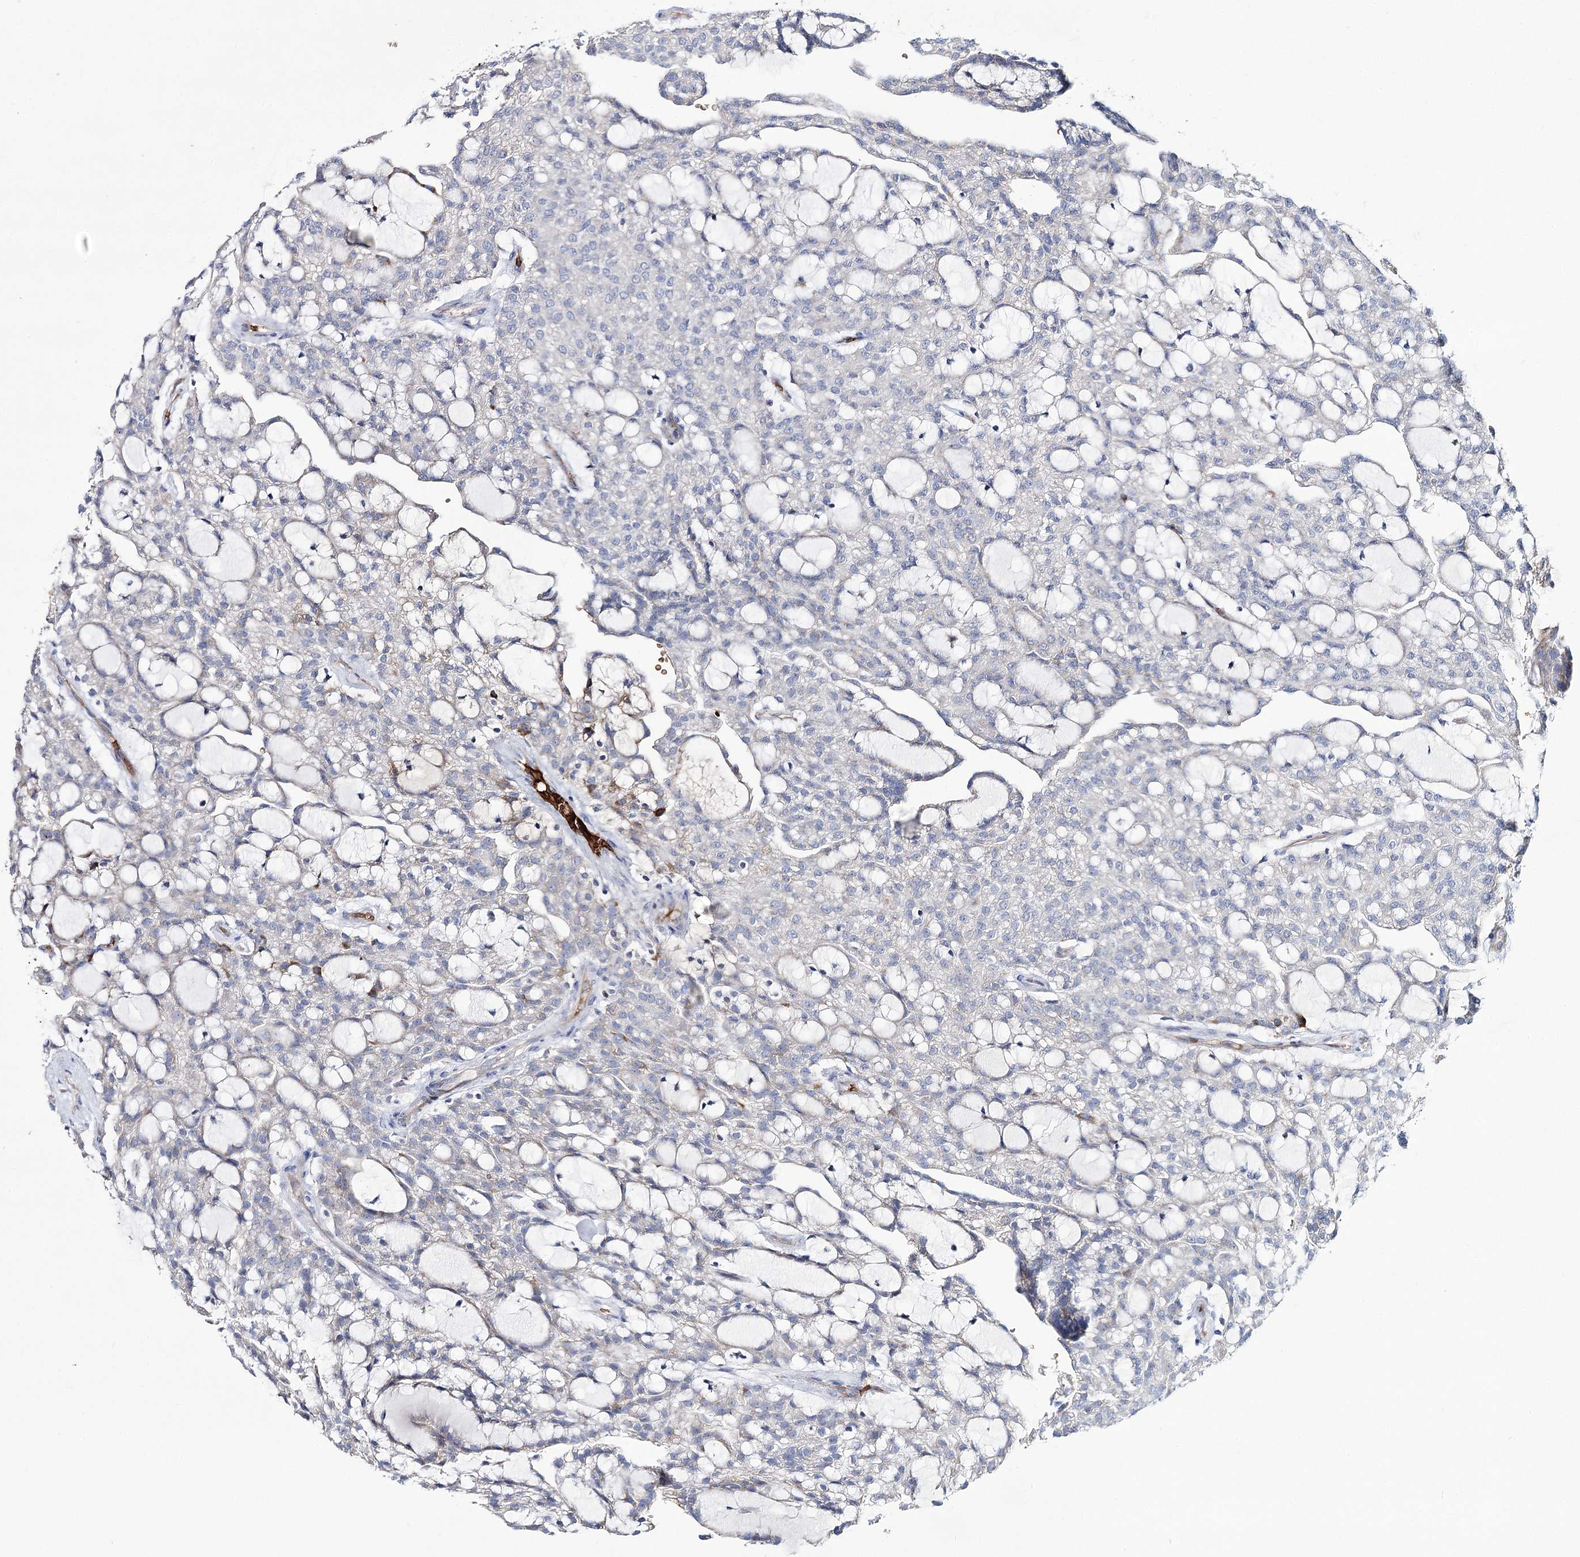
{"staining": {"intensity": "negative", "quantity": "none", "location": "none"}, "tissue": "renal cancer", "cell_type": "Tumor cells", "image_type": "cancer", "snomed": [{"axis": "morphology", "description": "Adenocarcinoma, NOS"}, {"axis": "topography", "description": "Kidney"}], "caption": "Adenocarcinoma (renal) was stained to show a protein in brown. There is no significant positivity in tumor cells. (IHC, brightfield microscopy, high magnification).", "gene": "GBF1", "patient": {"sex": "male", "age": 63}}